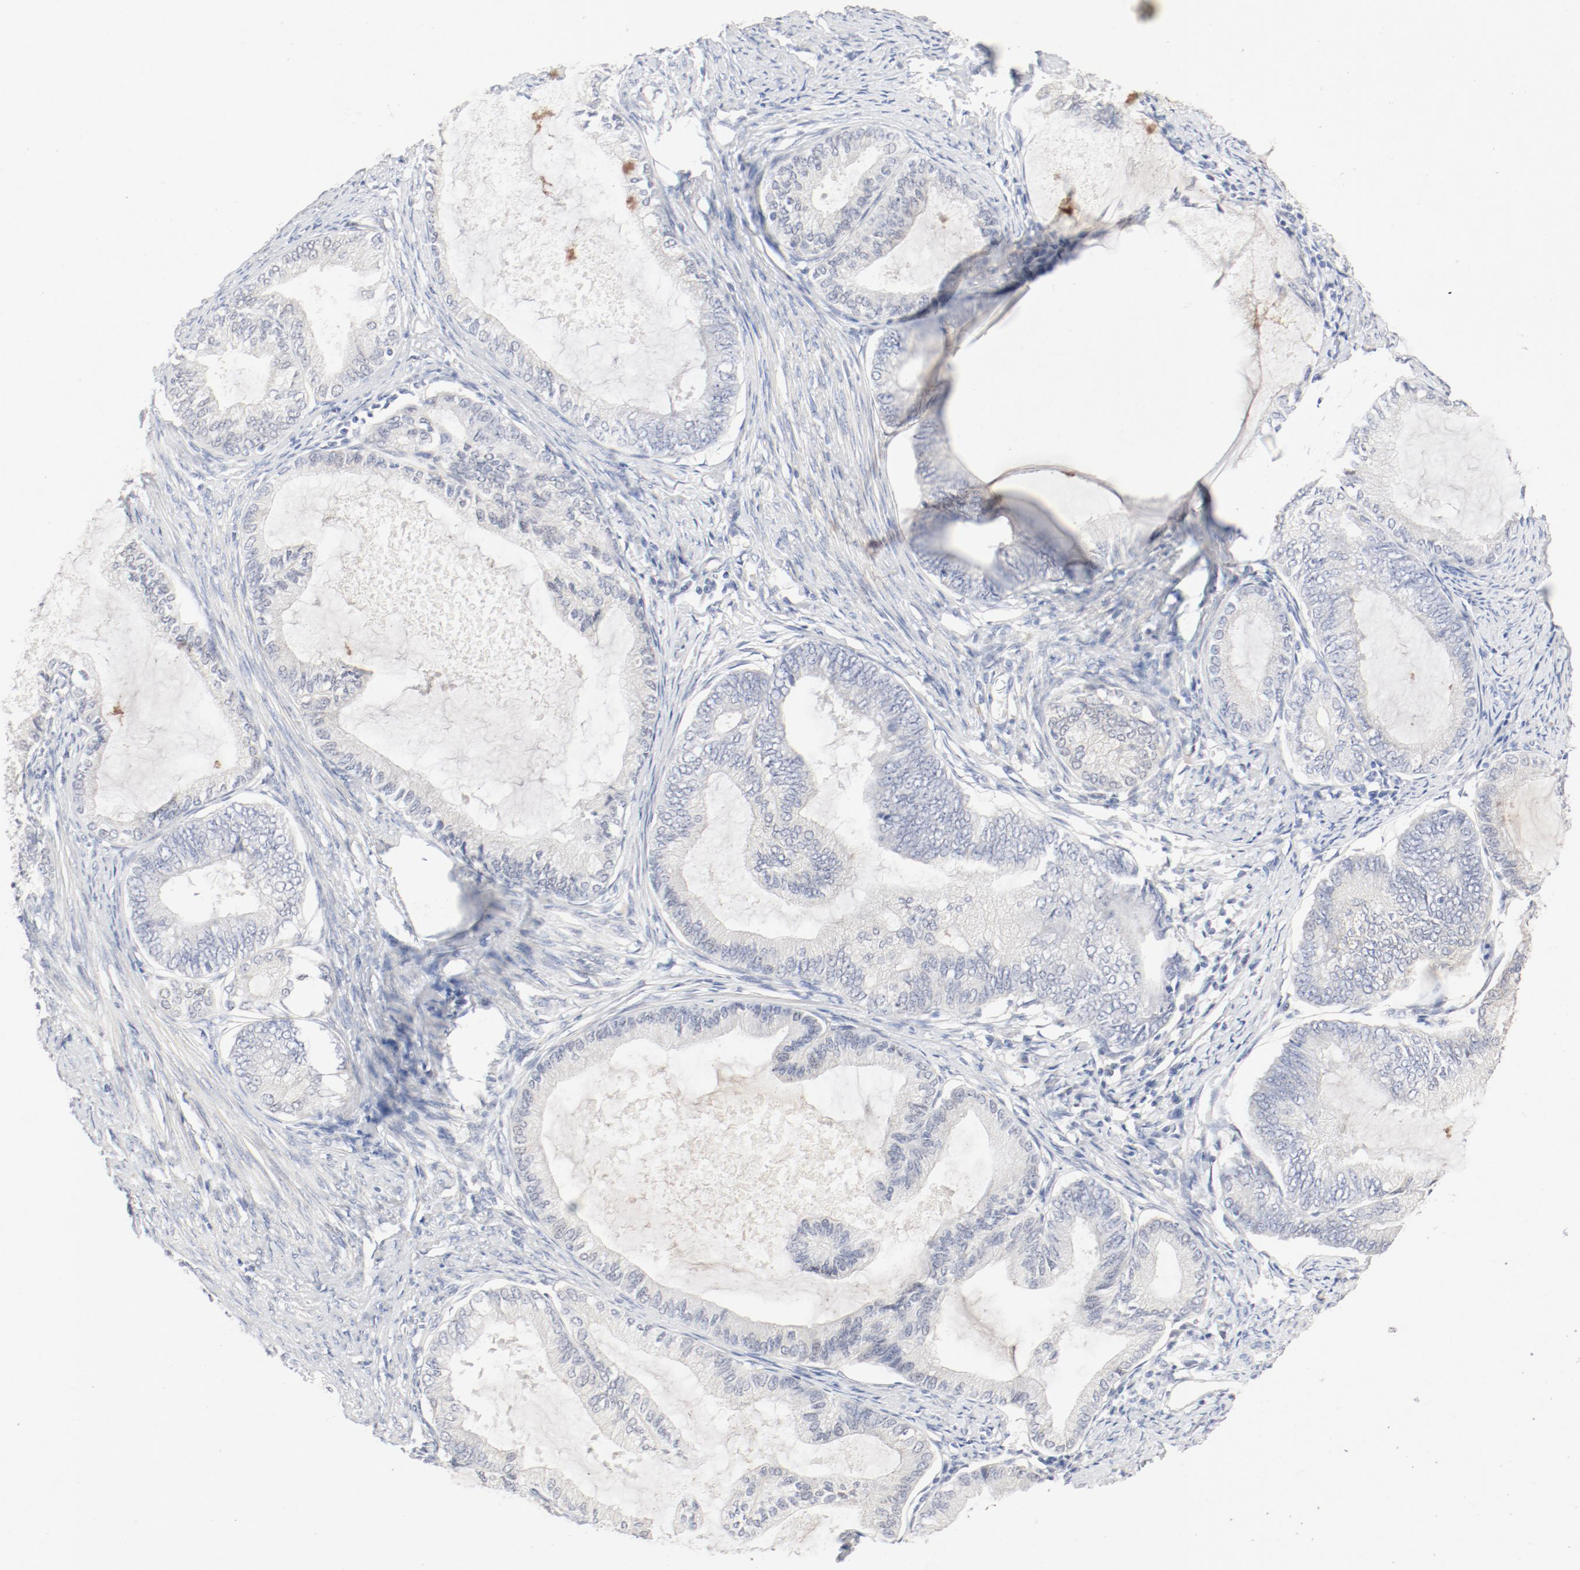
{"staining": {"intensity": "negative", "quantity": "none", "location": "none"}, "tissue": "endometrial cancer", "cell_type": "Tumor cells", "image_type": "cancer", "snomed": [{"axis": "morphology", "description": "Adenocarcinoma, NOS"}, {"axis": "topography", "description": "Endometrium"}], "caption": "A high-resolution histopathology image shows IHC staining of endometrial adenocarcinoma, which exhibits no significant positivity in tumor cells.", "gene": "PGM1", "patient": {"sex": "female", "age": 86}}